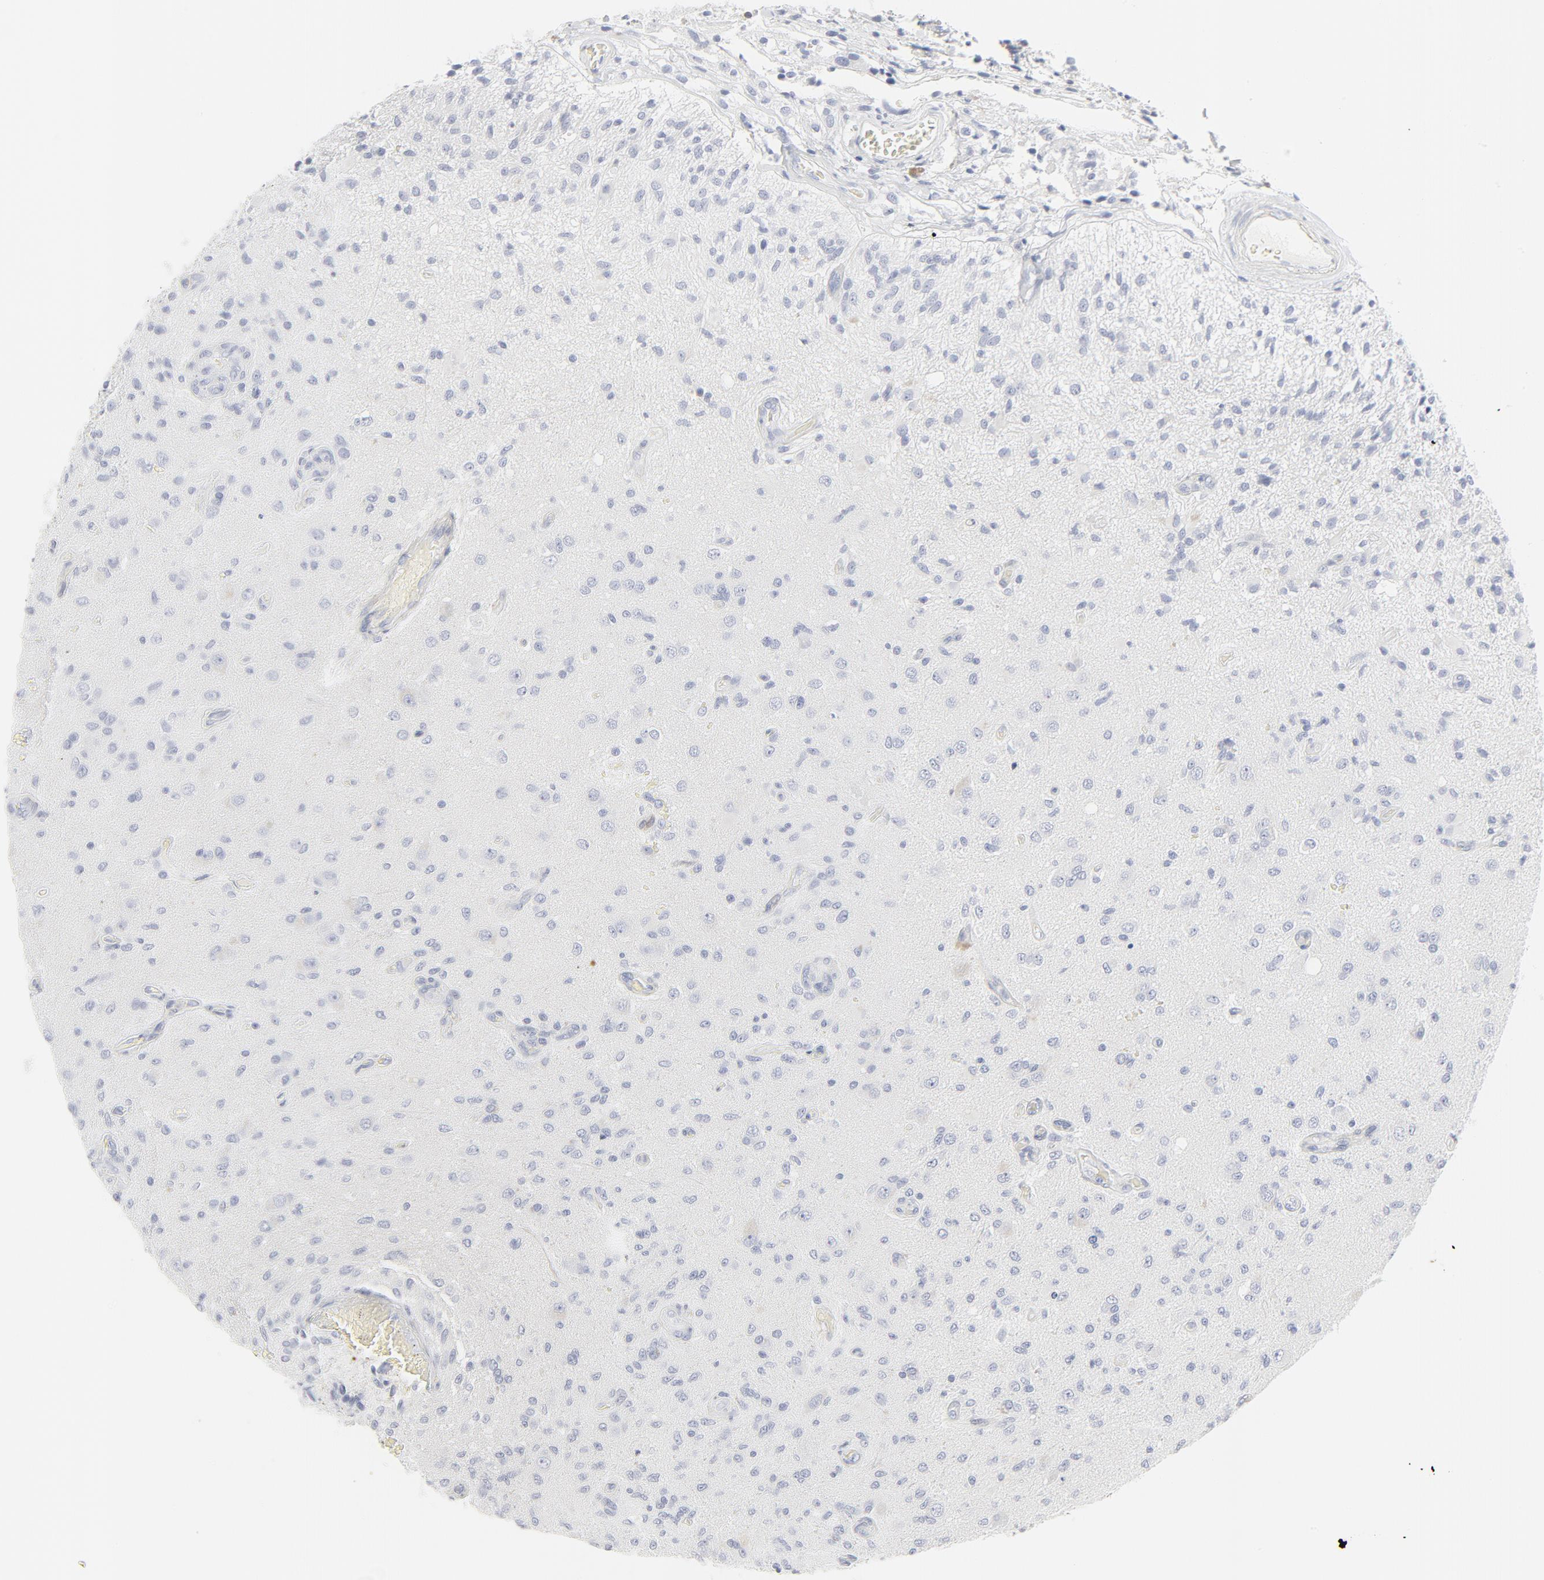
{"staining": {"intensity": "negative", "quantity": "none", "location": "none"}, "tissue": "glioma", "cell_type": "Tumor cells", "image_type": "cancer", "snomed": [{"axis": "morphology", "description": "Normal tissue, NOS"}, {"axis": "morphology", "description": "Glioma, malignant, High grade"}, {"axis": "topography", "description": "Cerebral cortex"}], "caption": "DAB immunohistochemical staining of glioma shows no significant positivity in tumor cells. Brightfield microscopy of IHC stained with DAB (3,3'-diaminobenzidine) (brown) and hematoxylin (blue), captured at high magnification.", "gene": "CCR7", "patient": {"sex": "male", "age": 77}}